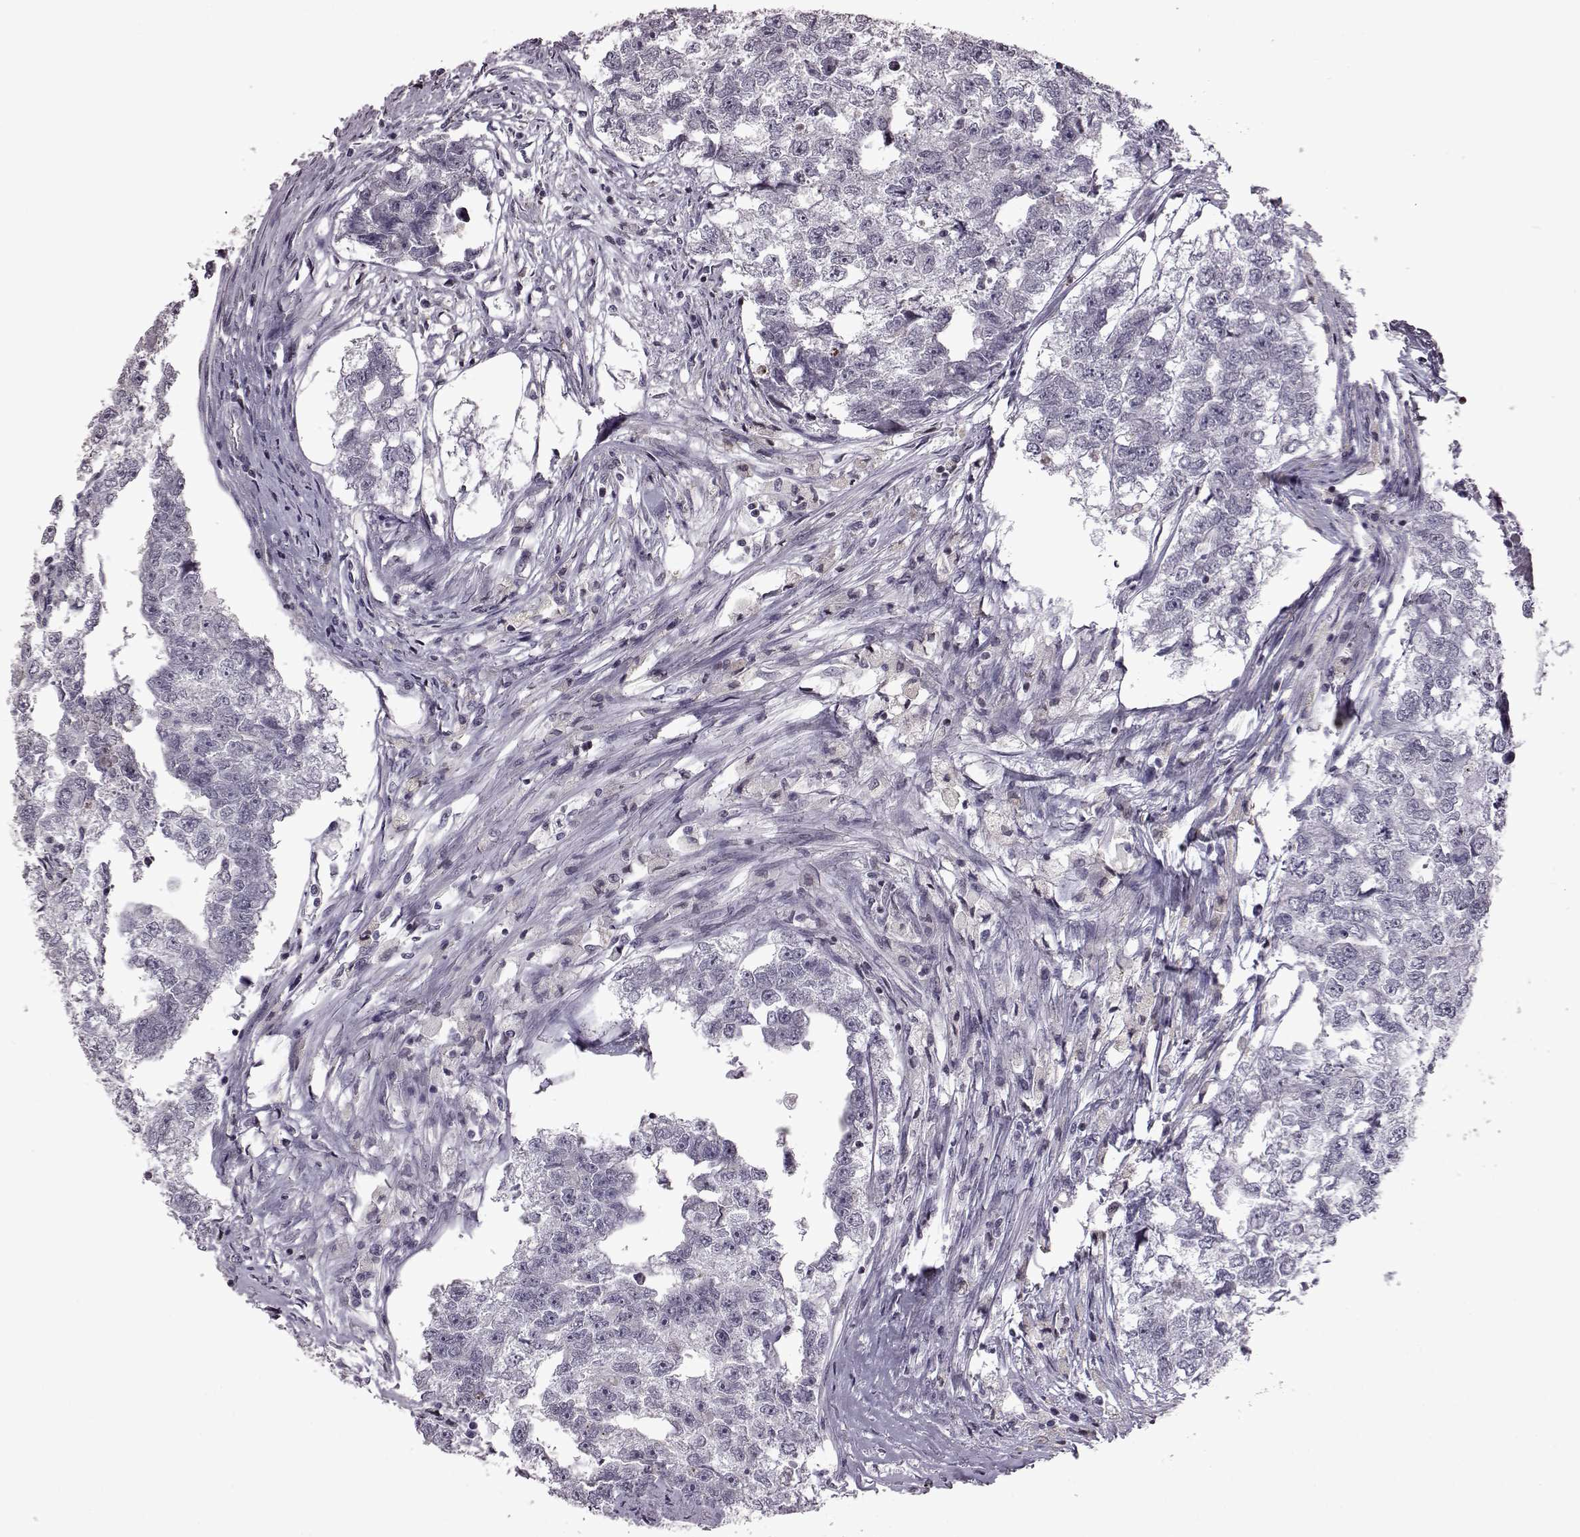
{"staining": {"intensity": "negative", "quantity": "none", "location": "none"}, "tissue": "testis cancer", "cell_type": "Tumor cells", "image_type": "cancer", "snomed": [{"axis": "morphology", "description": "Carcinoma, Embryonal, NOS"}, {"axis": "morphology", "description": "Teratoma, malignant, NOS"}, {"axis": "topography", "description": "Testis"}], "caption": "Immunohistochemistry micrograph of human malignant teratoma (testis) stained for a protein (brown), which displays no expression in tumor cells. (DAB IHC with hematoxylin counter stain).", "gene": "GAL", "patient": {"sex": "male", "age": 44}}